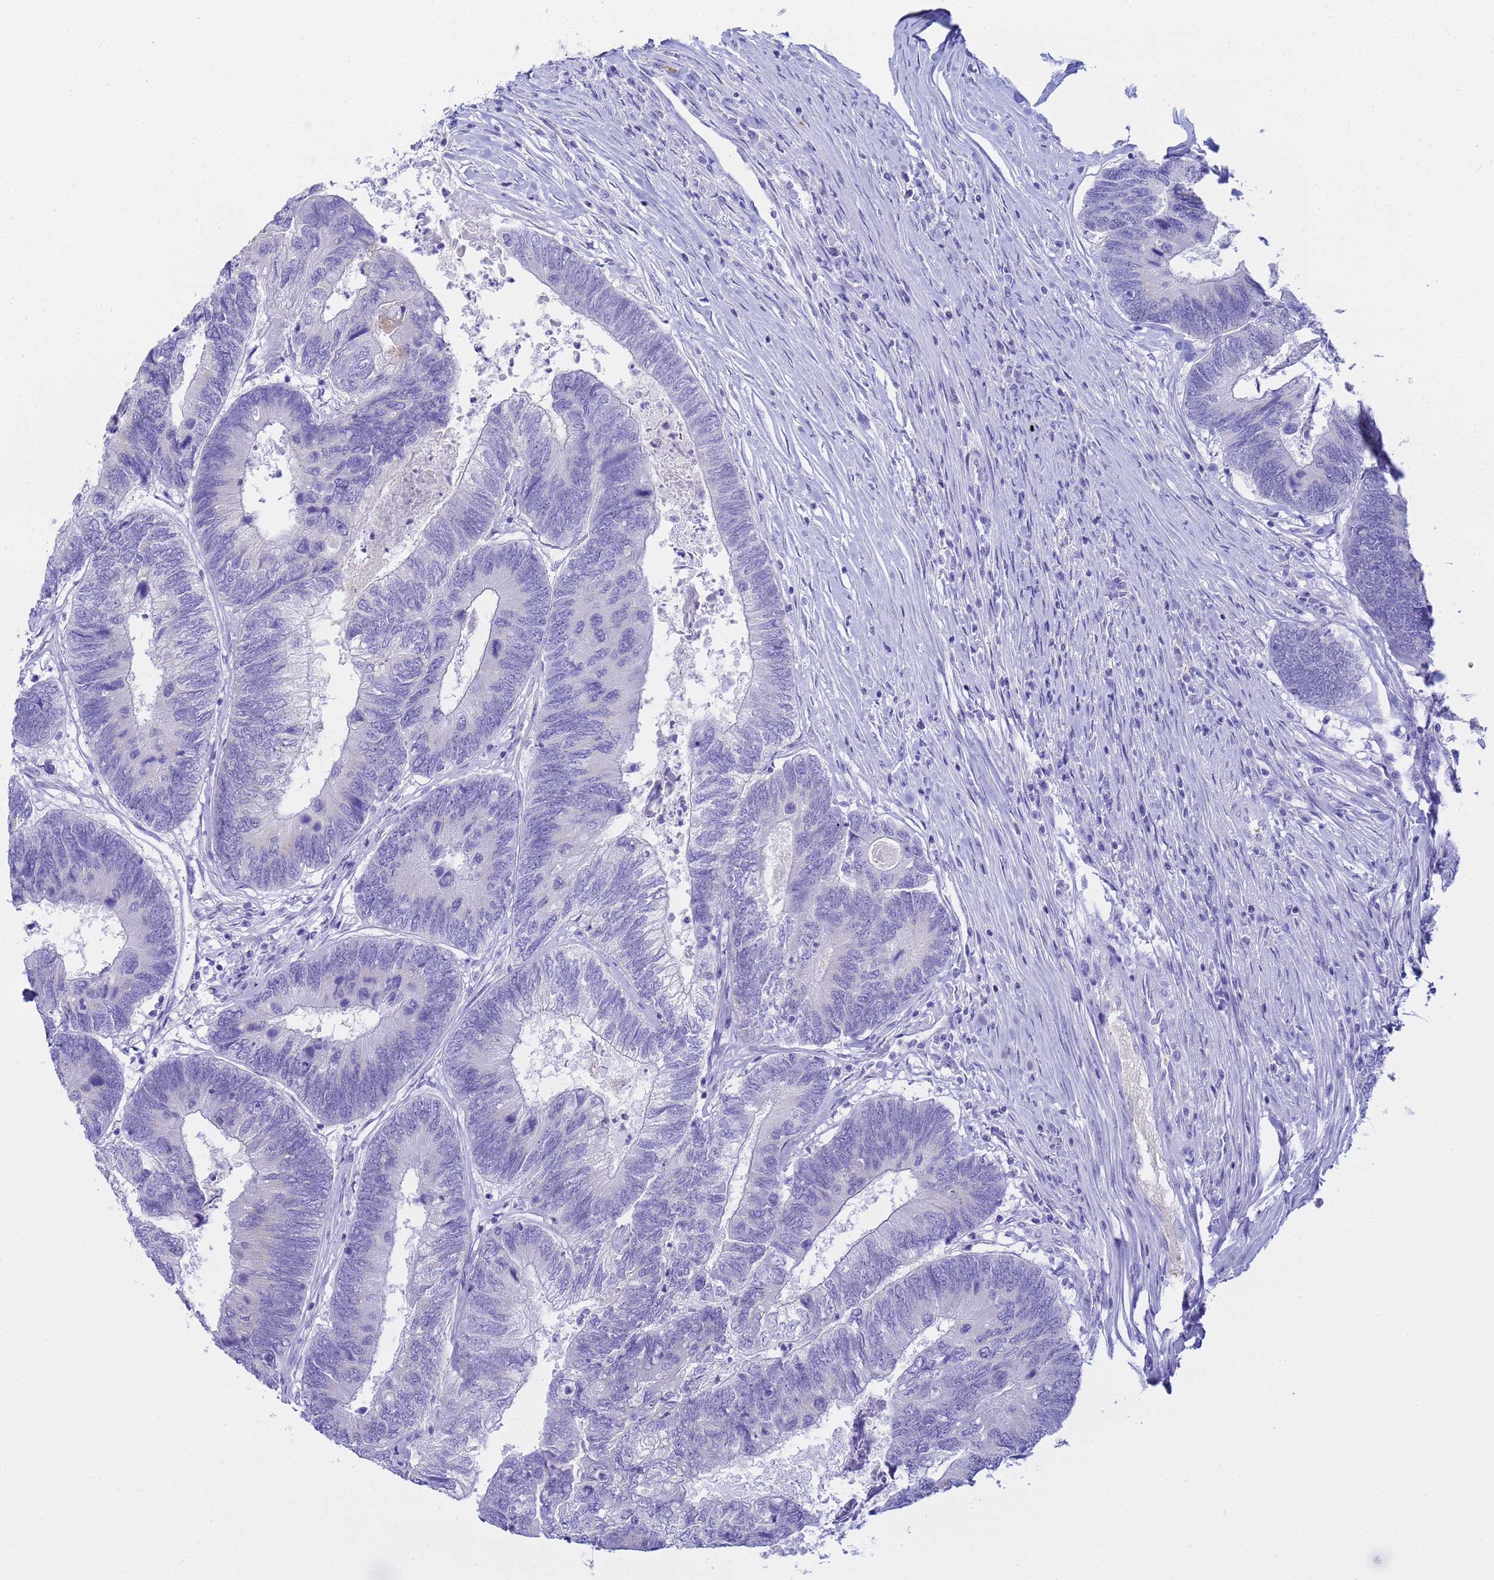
{"staining": {"intensity": "negative", "quantity": "none", "location": "none"}, "tissue": "colorectal cancer", "cell_type": "Tumor cells", "image_type": "cancer", "snomed": [{"axis": "morphology", "description": "Adenocarcinoma, NOS"}, {"axis": "topography", "description": "Colon"}], "caption": "Protein analysis of colorectal cancer demonstrates no significant expression in tumor cells. The staining was performed using DAB (3,3'-diaminobenzidine) to visualize the protein expression in brown, while the nuclei were stained in blue with hematoxylin (Magnification: 20x).", "gene": "AQP12A", "patient": {"sex": "female", "age": 67}}